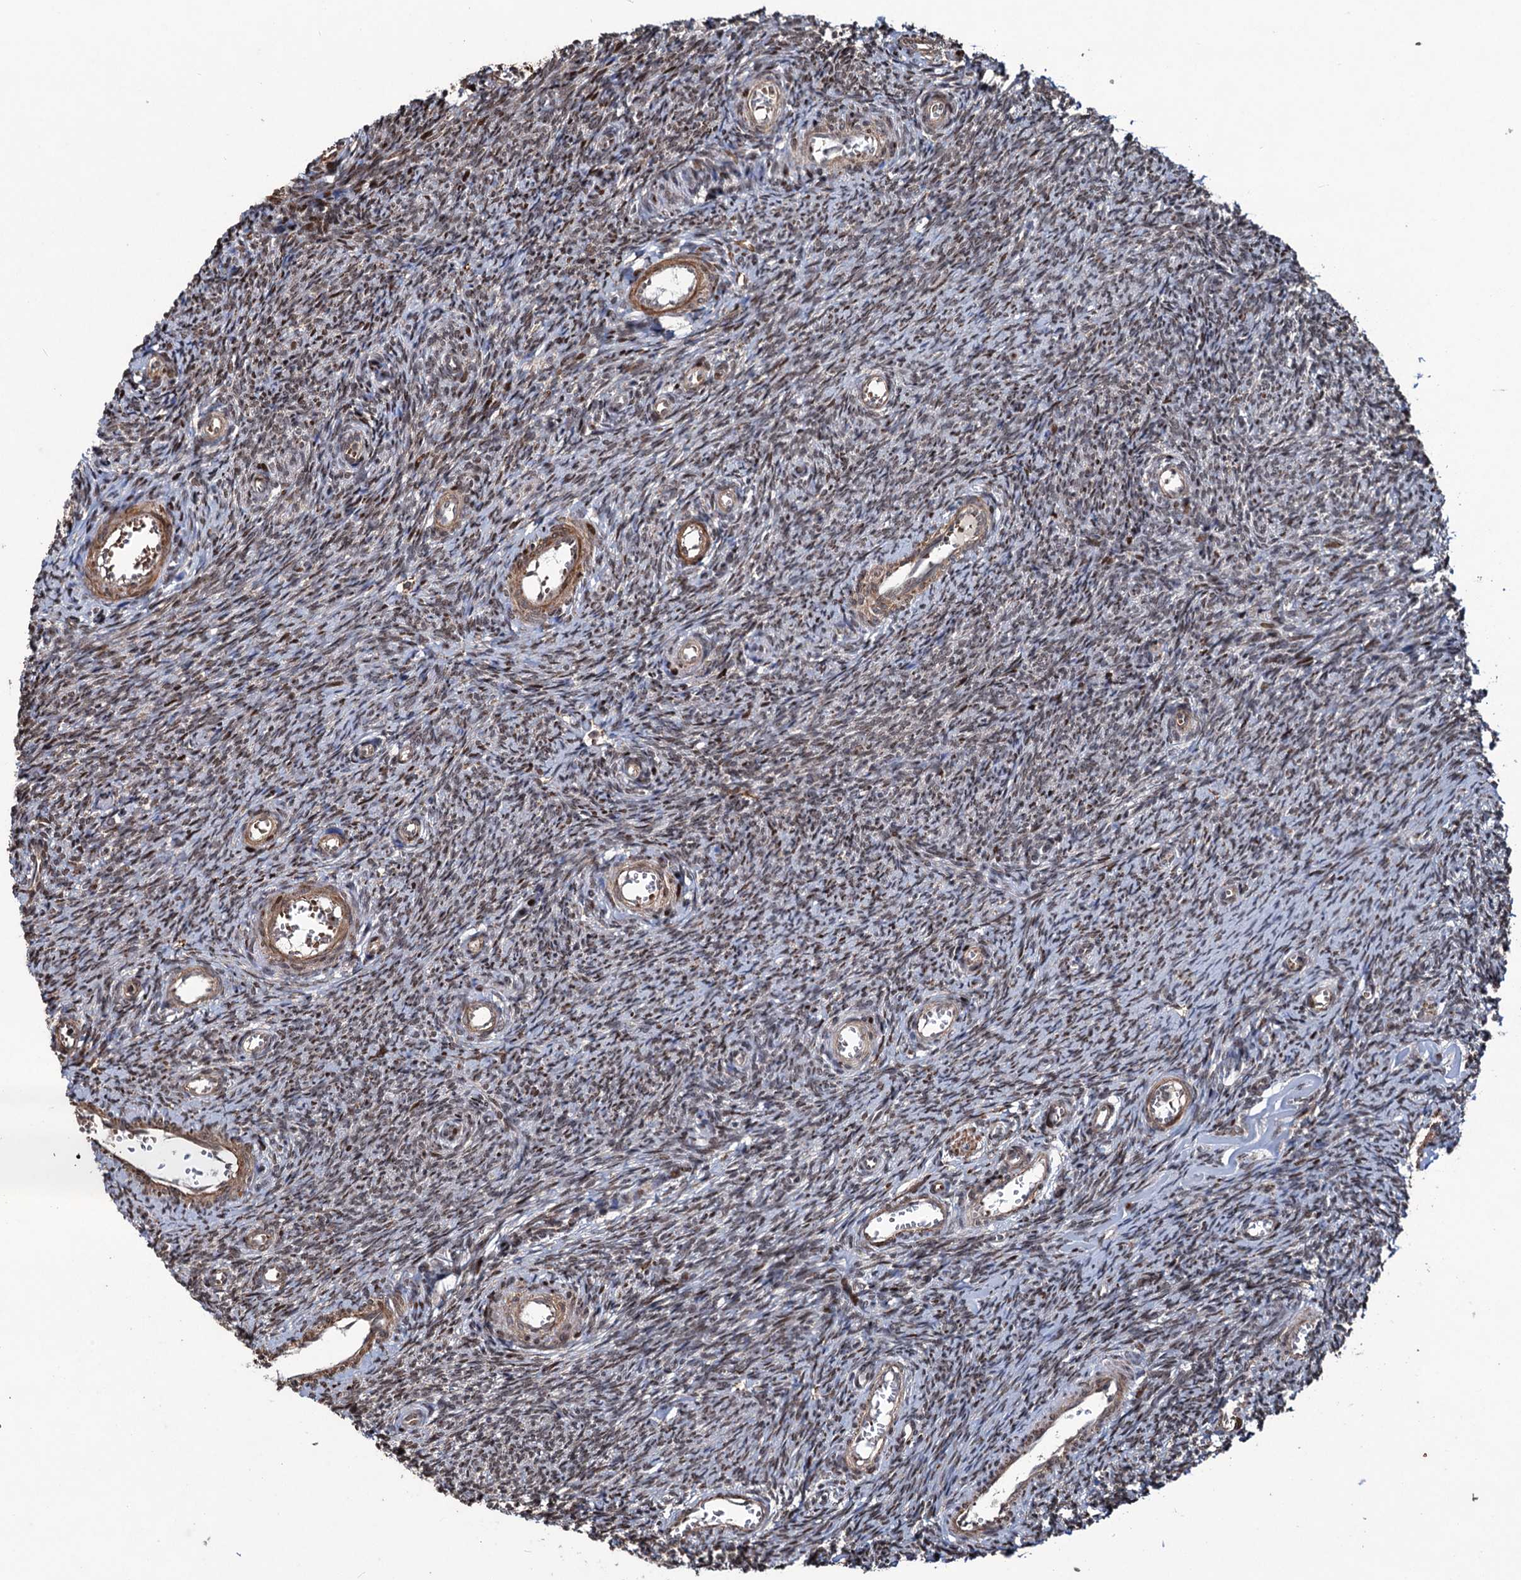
{"staining": {"intensity": "moderate", "quantity": ">75%", "location": "nuclear"}, "tissue": "ovary", "cell_type": "Ovarian stroma cells", "image_type": "normal", "snomed": [{"axis": "morphology", "description": "Normal tissue, NOS"}, {"axis": "topography", "description": "Ovary"}], "caption": "High-magnification brightfield microscopy of unremarkable ovary stained with DAB (3,3'-diaminobenzidine) (brown) and counterstained with hematoxylin (blue). ovarian stroma cells exhibit moderate nuclear expression is seen in approximately>75% of cells. (DAB (3,3'-diaminobenzidine) IHC with brightfield microscopy, high magnification).", "gene": "EYA4", "patient": {"sex": "female", "age": 44}}